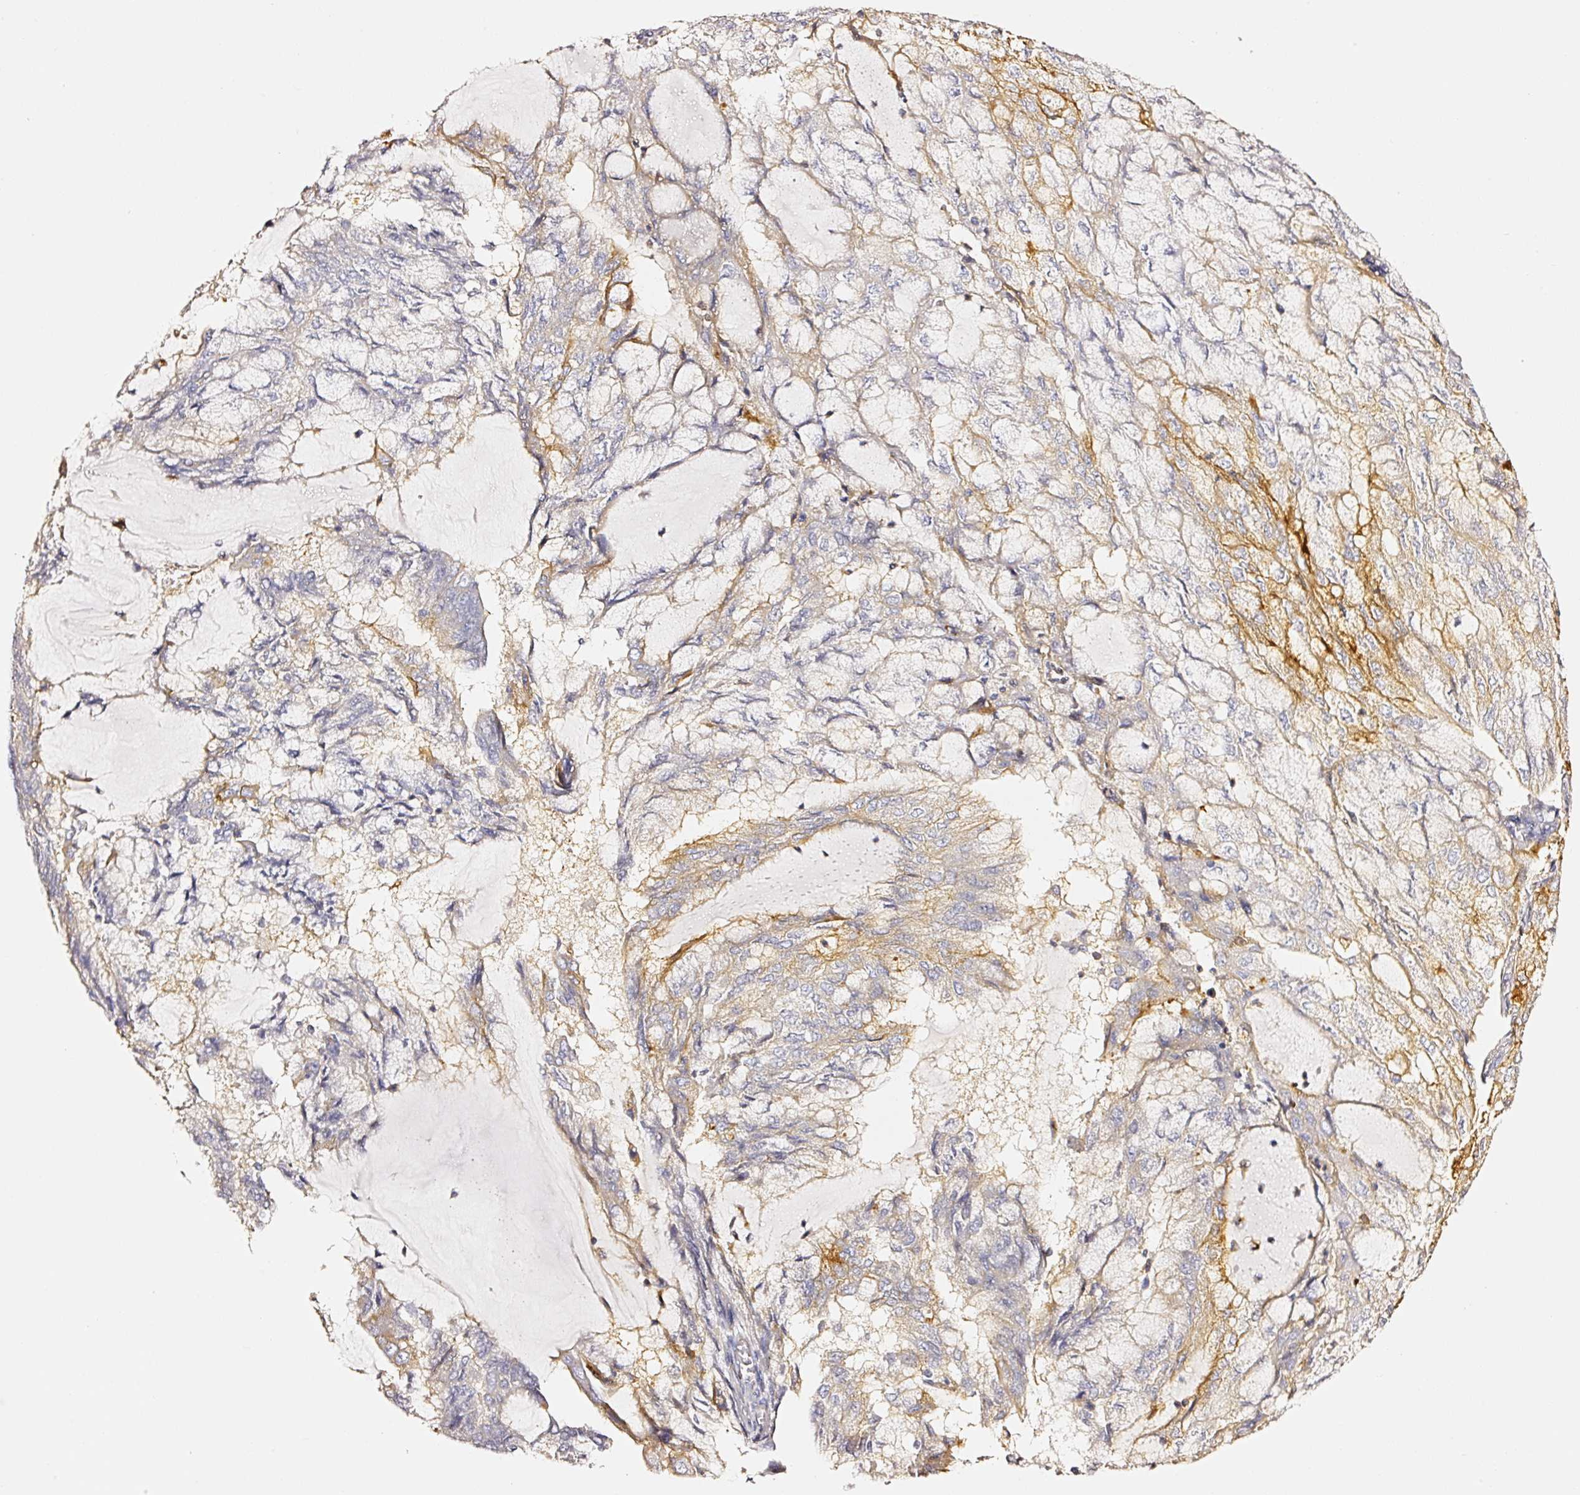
{"staining": {"intensity": "moderate", "quantity": "<25%", "location": "cytoplasmic/membranous"}, "tissue": "endometrial cancer", "cell_type": "Tumor cells", "image_type": "cancer", "snomed": [{"axis": "morphology", "description": "Adenocarcinoma, NOS"}, {"axis": "topography", "description": "Endometrium"}], "caption": "Brown immunohistochemical staining in adenocarcinoma (endometrial) exhibits moderate cytoplasmic/membranous expression in about <25% of tumor cells.", "gene": "CD47", "patient": {"sex": "female", "age": 81}}